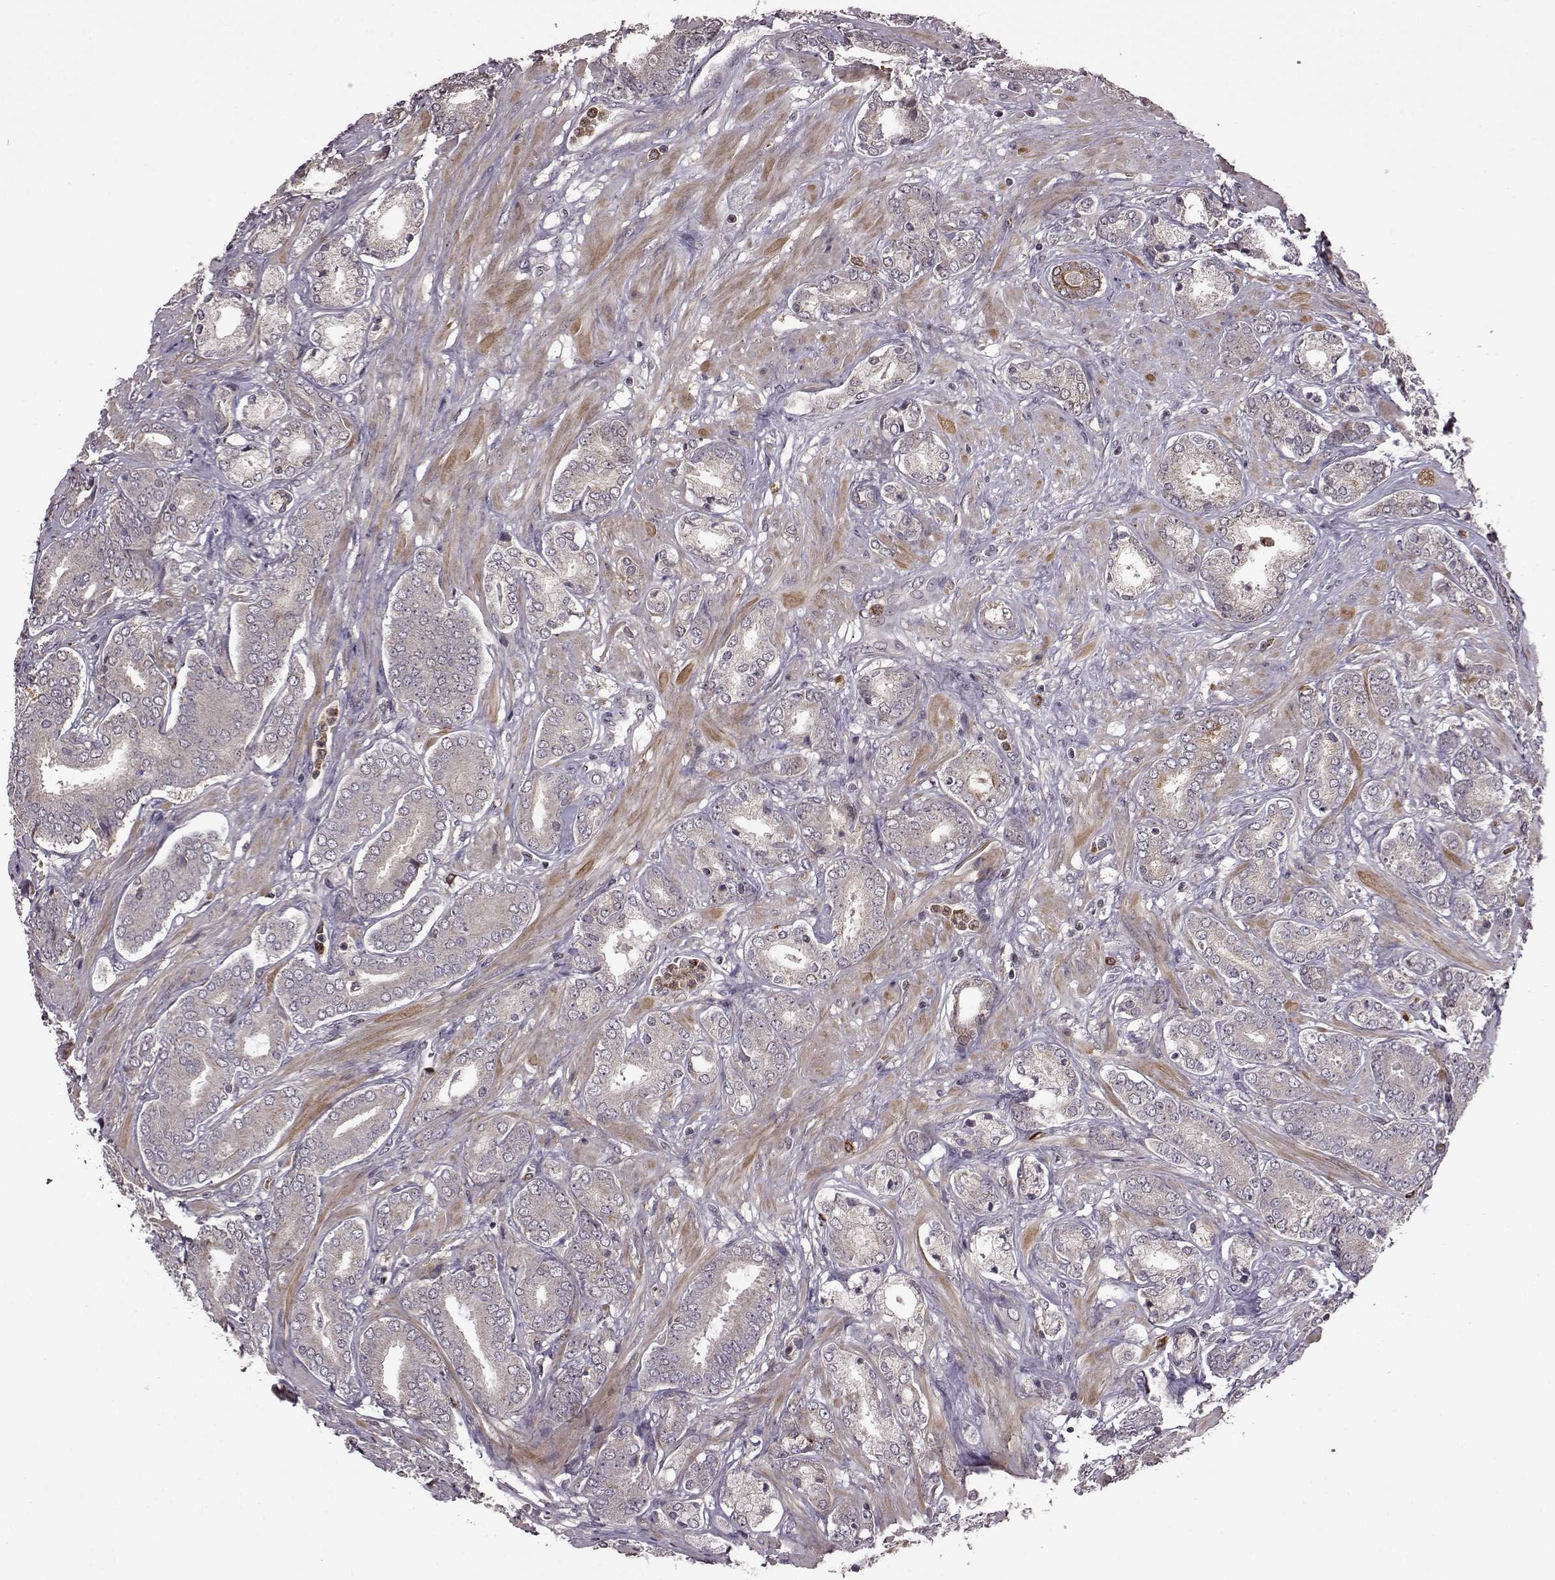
{"staining": {"intensity": "negative", "quantity": "none", "location": "none"}, "tissue": "prostate cancer", "cell_type": "Tumor cells", "image_type": "cancer", "snomed": [{"axis": "morphology", "description": "Adenocarcinoma, High grade"}, {"axis": "topography", "description": "Prostate"}], "caption": "High magnification brightfield microscopy of prostate cancer (high-grade adenocarcinoma) stained with DAB (3,3'-diaminobenzidine) (brown) and counterstained with hematoxylin (blue): tumor cells show no significant positivity.", "gene": "TRMU", "patient": {"sex": "male", "age": 56}}